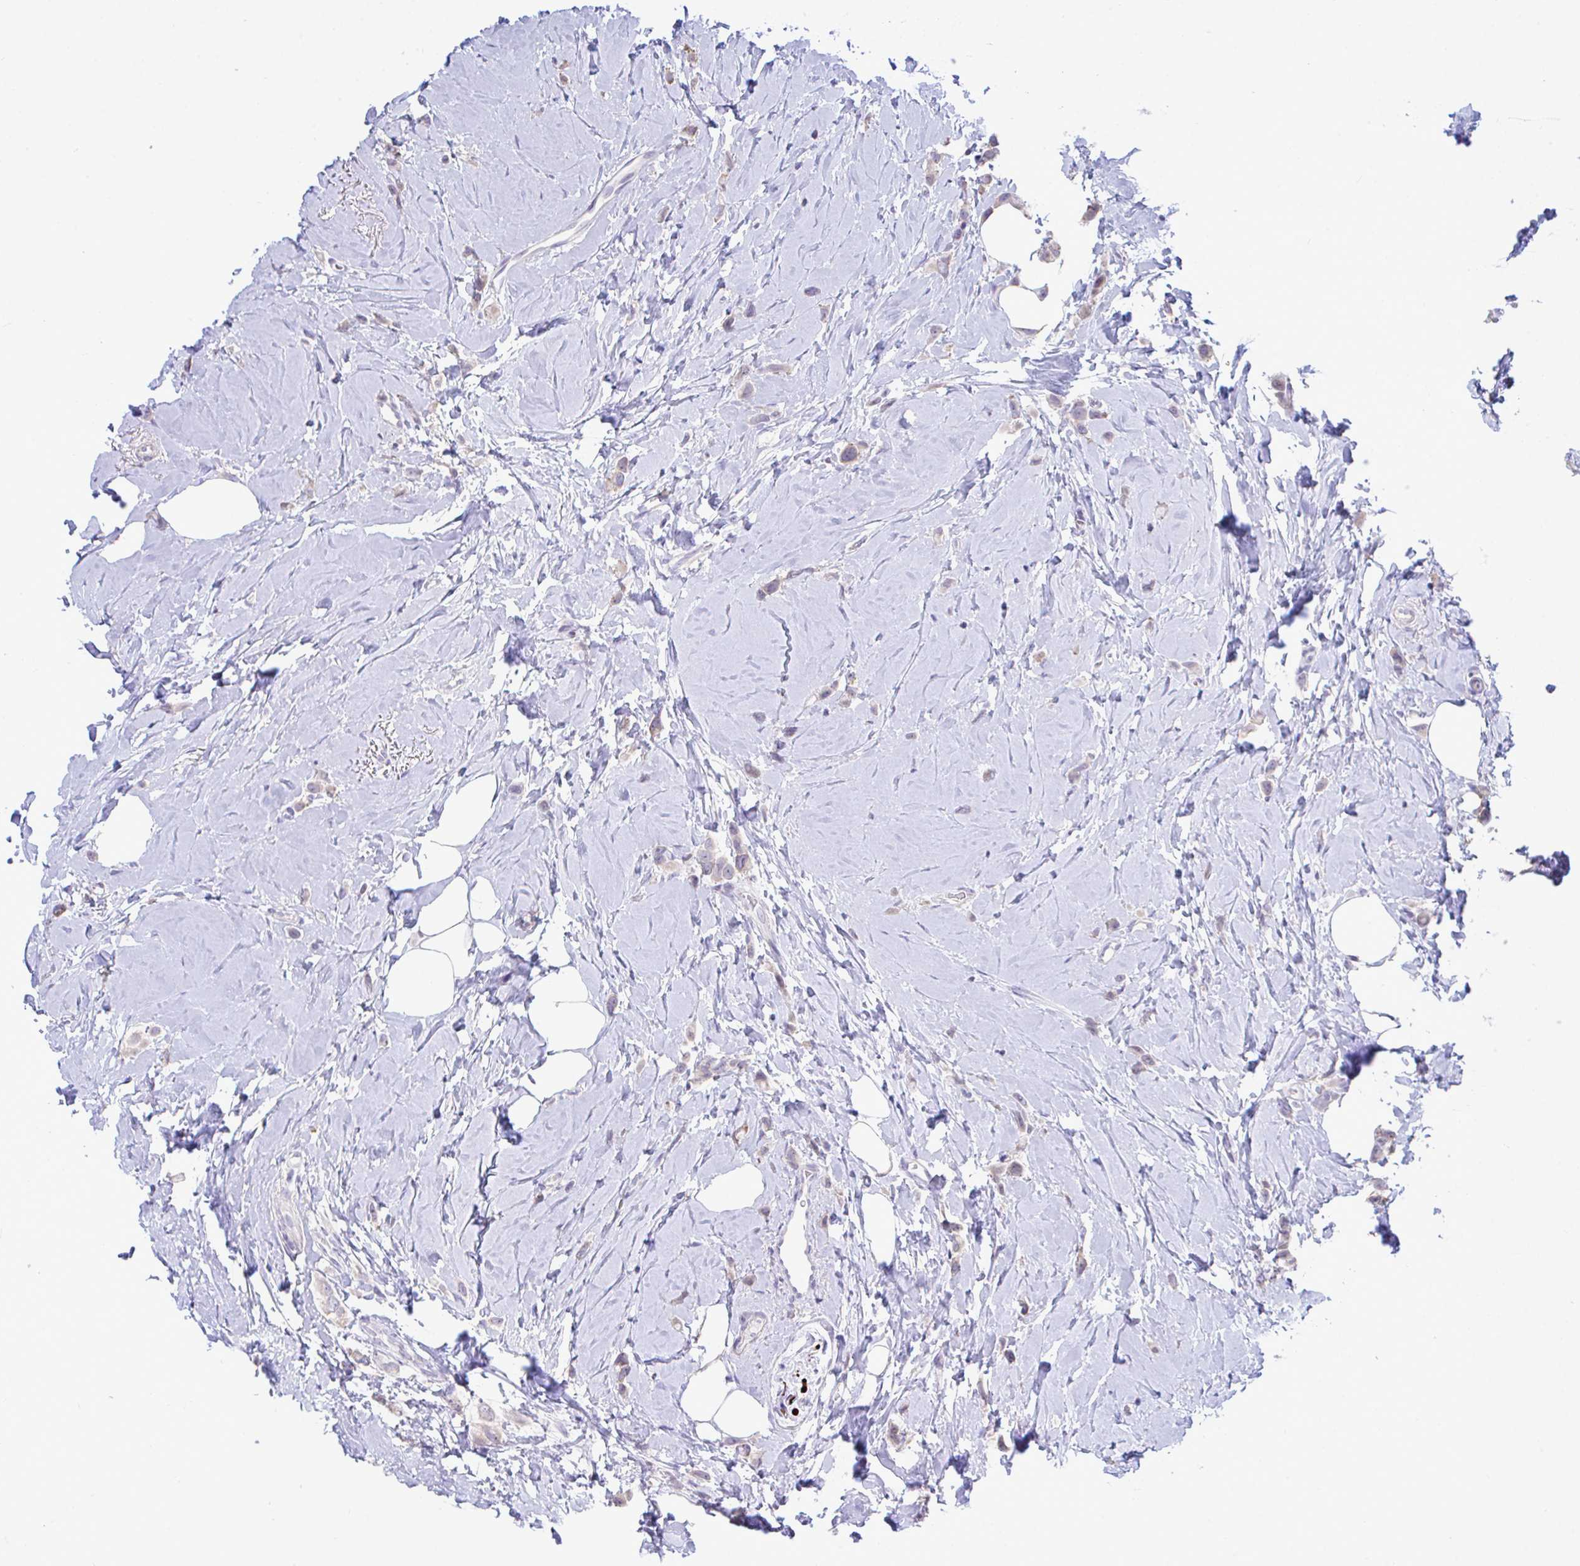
{"staining": {"intensity": "negative", "quantity": "none", "location": "none"}, "tissue": "breast cancer", "cell_type": "Tumor cells", "image_type": "cancer", "snomed": [{"axis": "morphology", "description": "Lobular carcinoma"}, {"axis": "topography", "description": "Breast"}], "caption": "This is a photomicrograph of IHC staining of lobular carcinoma (breast), which shows no positivity in tumor cells.", "gene": "PIGK", "patient": {"sex": "female", "age": 66}}